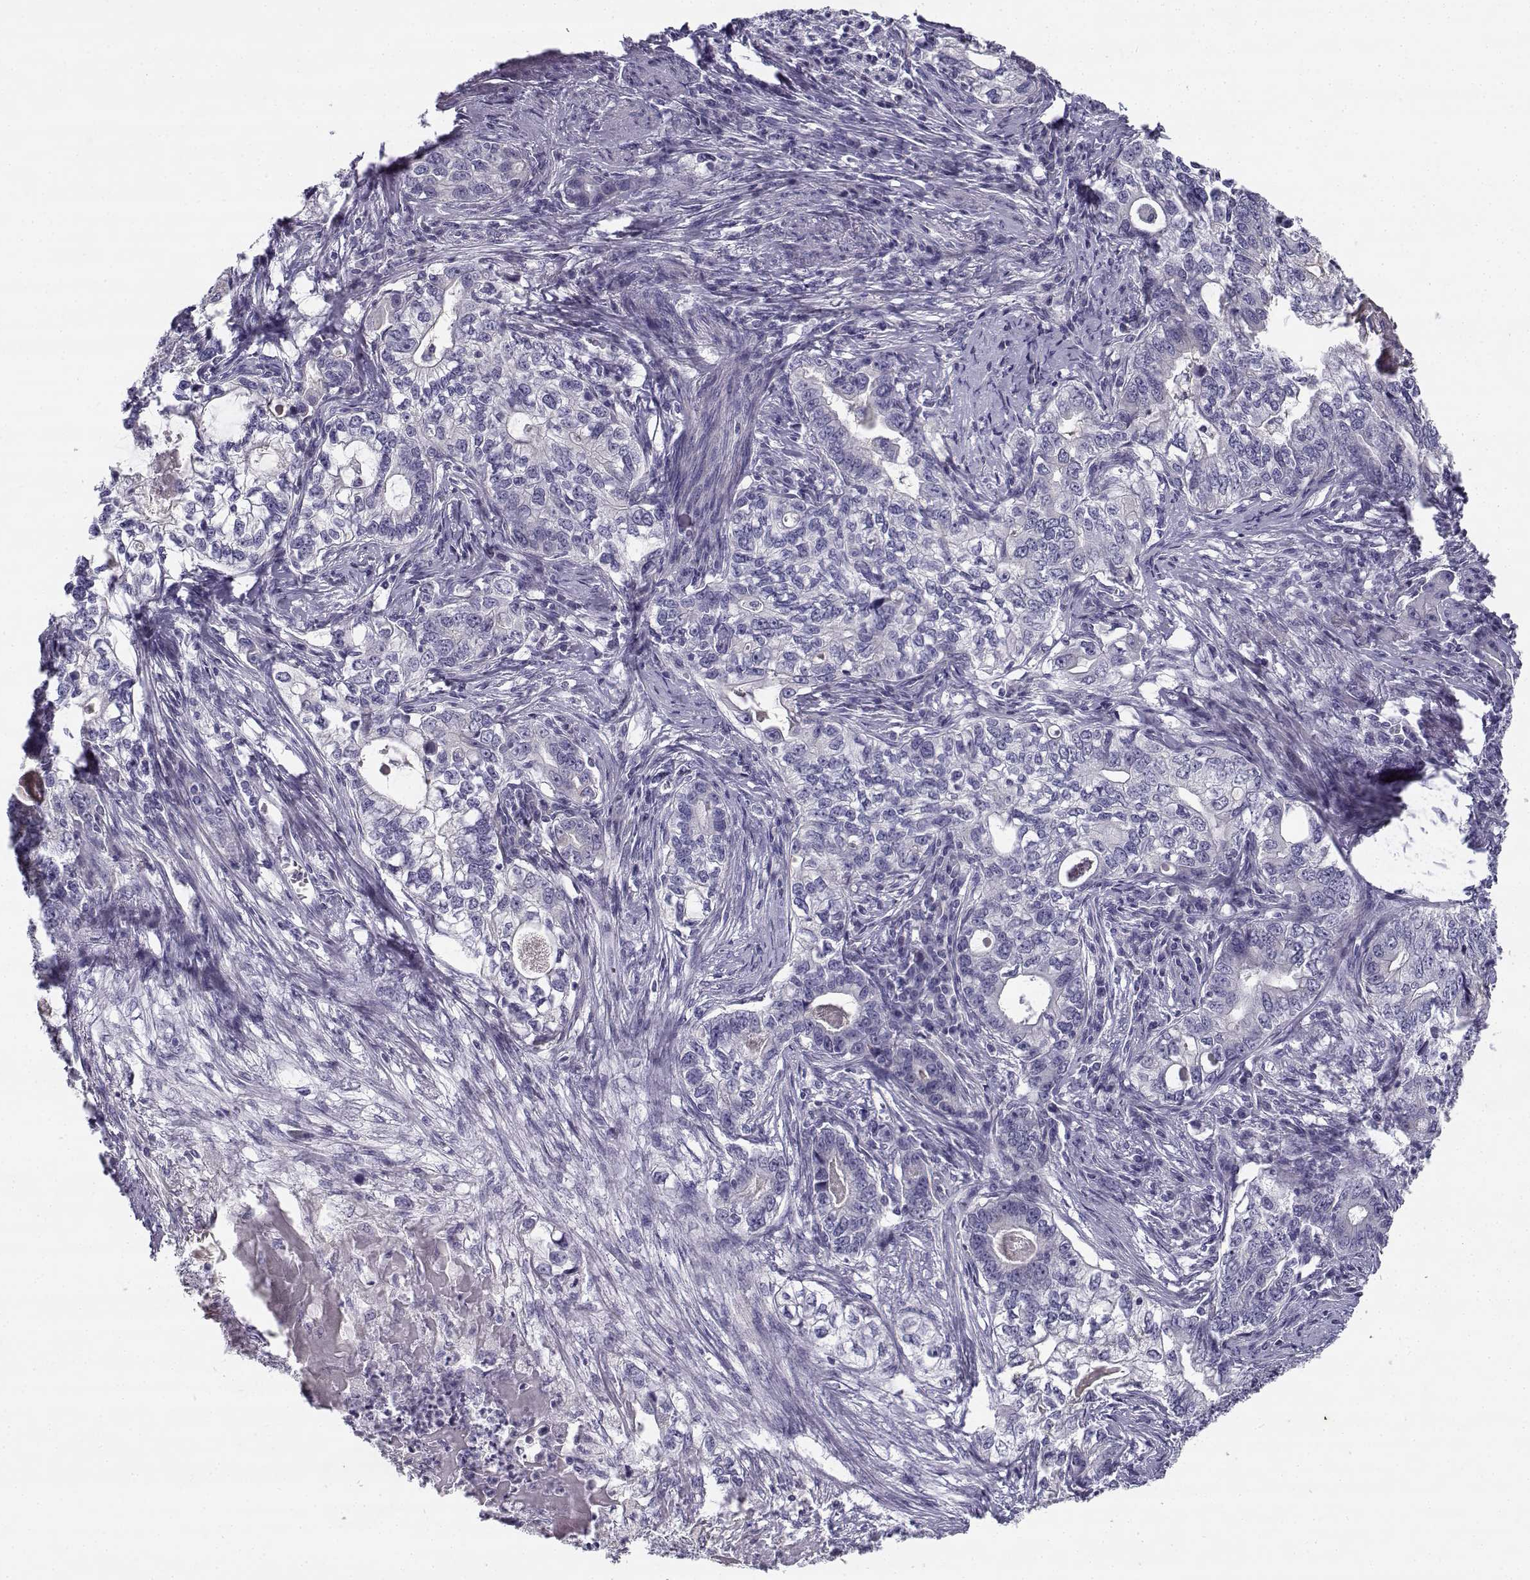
{"staining": {"intensity": "negative", "quantity": "none", "location": "none"}, "tissue": "stomach cancer", "cell_type": "Tumor cells", "image_type": "cancer", "snomed": [{"axis": "morphology", "description": "Adenocarcinoma, NOS"}, {"axis": "topography", "description": "Stomach, lower"}], "caption": "A histopathology image of stomach cancer stained for a protein reveals no brown staining in tumor cells.", "gene": "CREB3L3", "patient": {"sex": "female", "age": 72}}